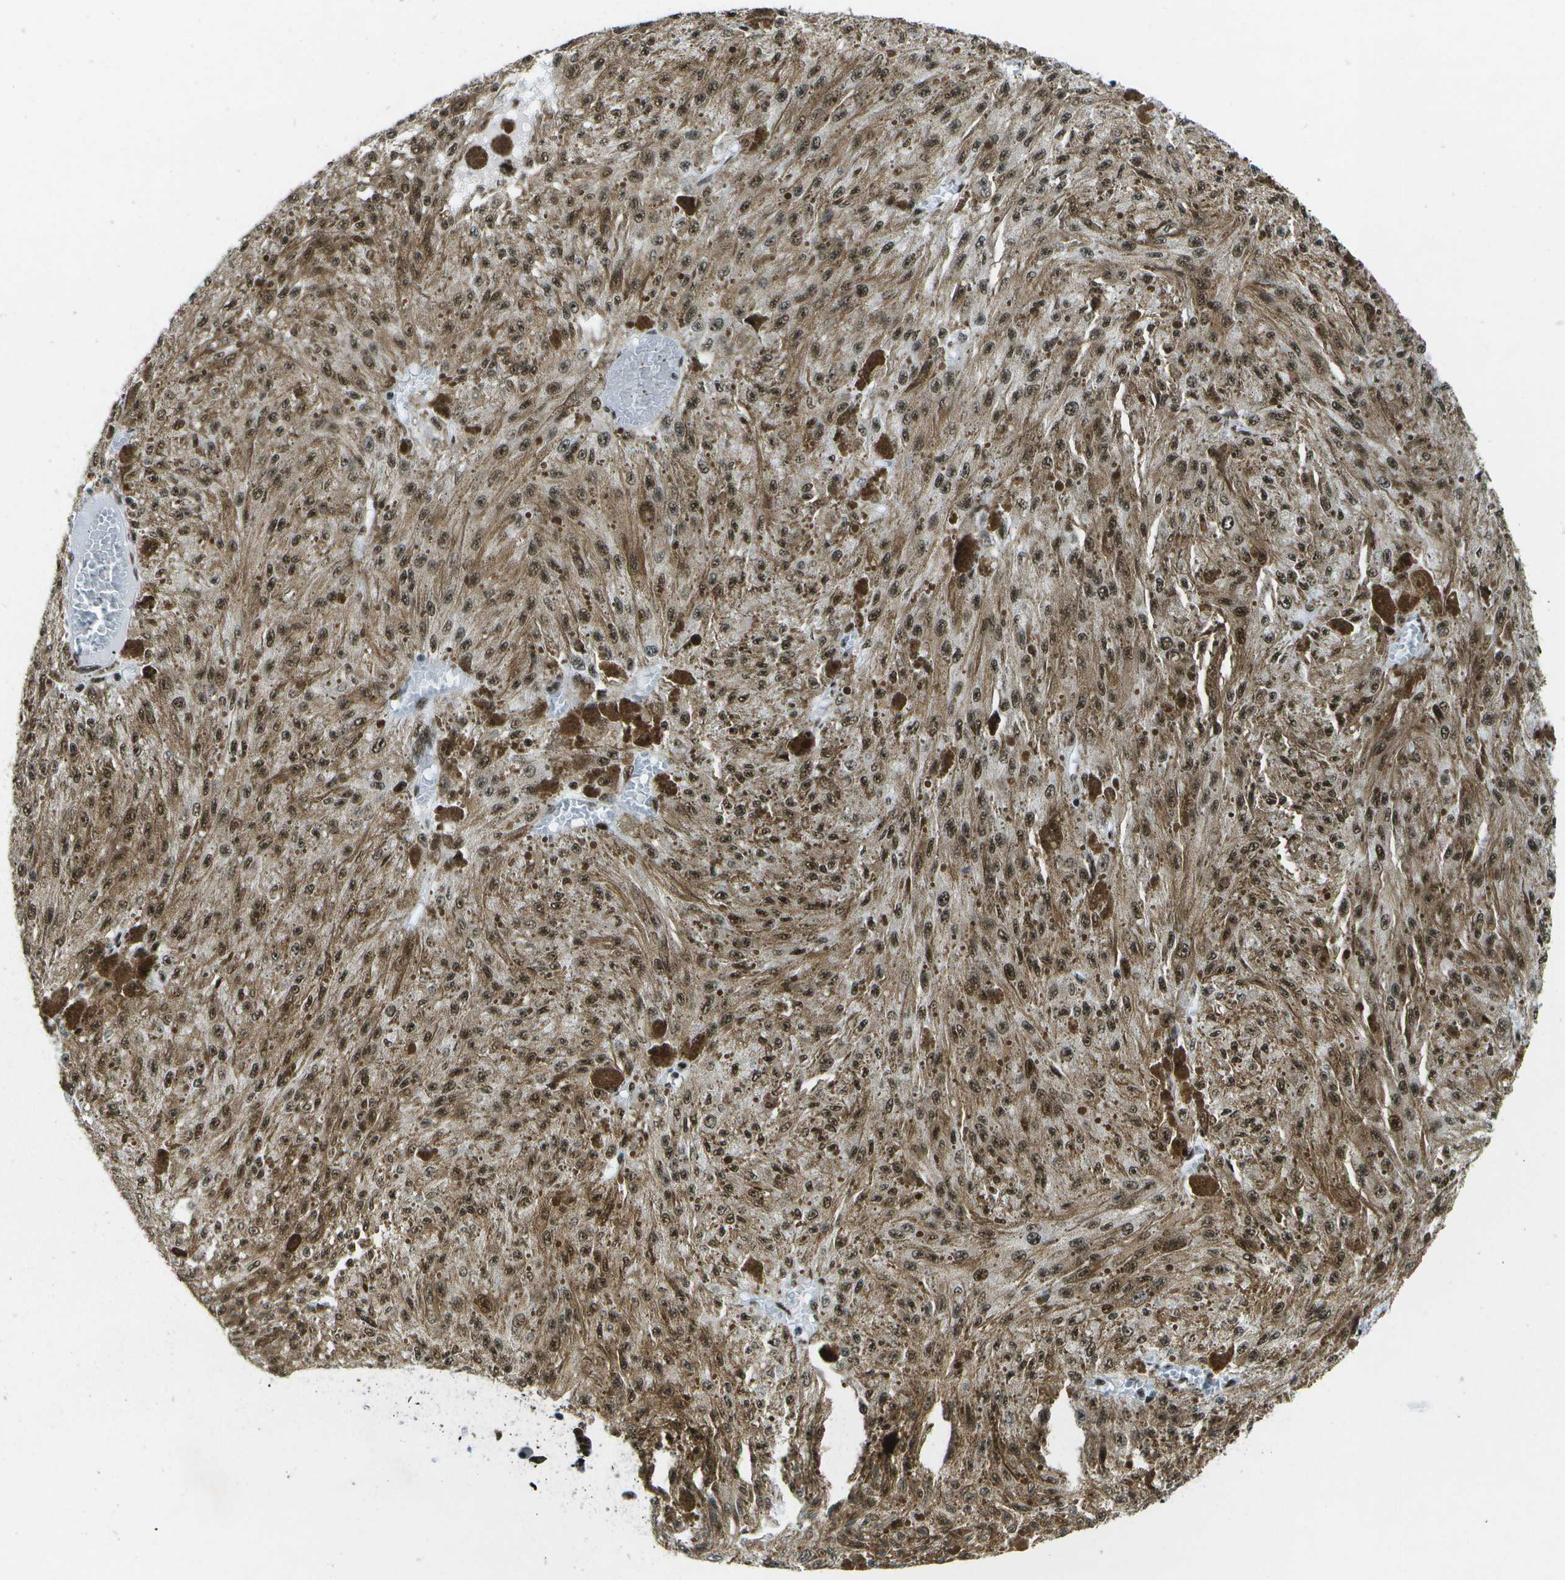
{"staining": {"intensity": "moderate", "quantity": ">75%", "location": "cytoplasmic/membranous,nuclear"}, "tissue": "melanoma", "cell_type": "Tumor cells", "image_type": "cancer", "snomed": [{"axis": "morphology", "description": "Malignant melanoma, NOS"}, {"axis": "topography", "description": "Other"}], "caption": "Malignant melanoma was stained to show a protein in brown. There is medium levels of moderate cytoplasmic/membranous and nuclear staining in approximately >75% of tumor cells.", "gene": "NSRP1", "patient": {"sex": "male", "age": 79}}